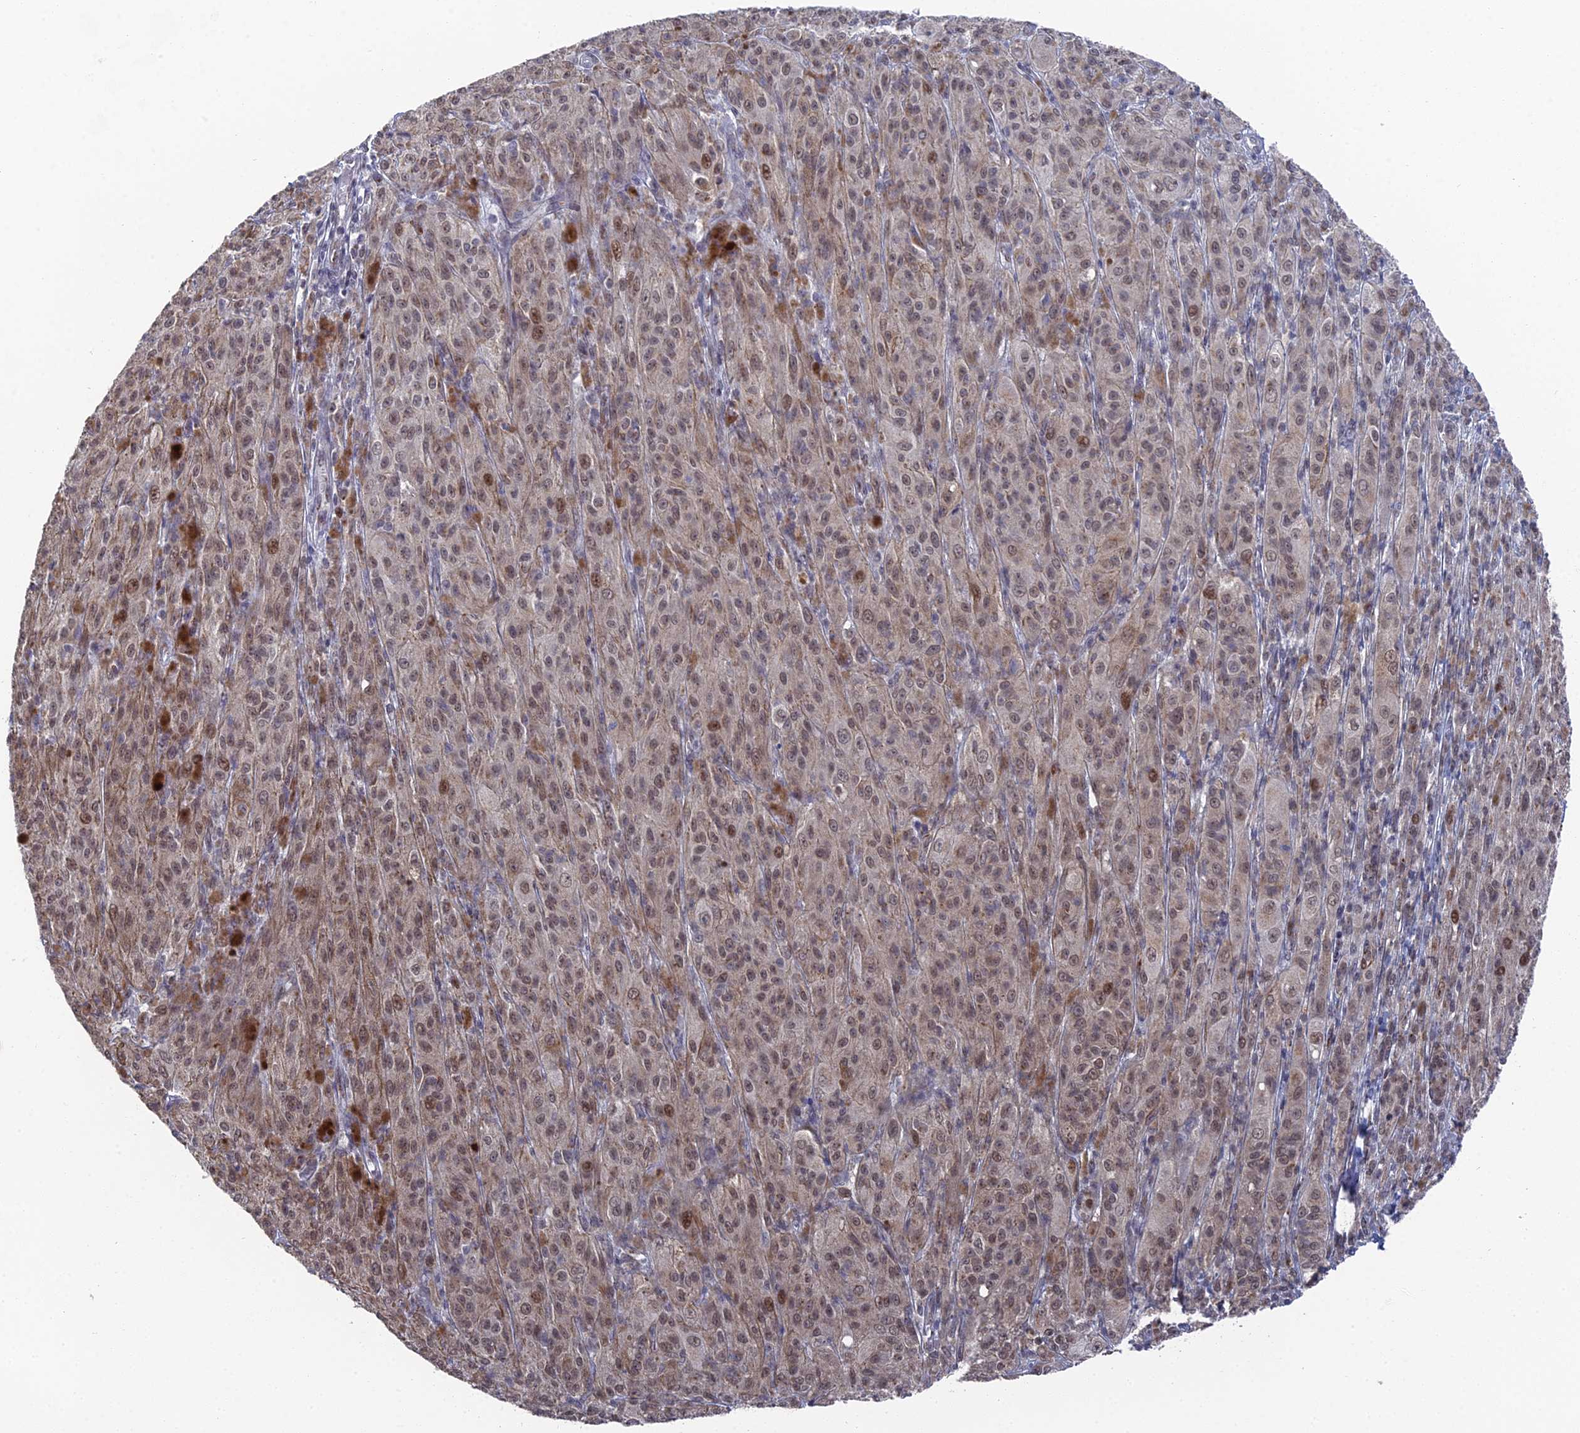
{"staining": {"intensity": "weak", "quantity": ">75%", "location": "nuclear"}, "tissue": "melanoma", "cell_type": "Tumor cells", "image_type": "cancer", "snomed": [{"axis": "morphology", "description": "Malignant melanoma, NOS"}, {"axis": "topography", "description": "Skin"}], "caption": "Tumor cells reveal low levels of weak nuclear expression in approximately >75% of cells in malignant melanoma.", "gene": "FHIP2A", "patient": {"sex": "female", "age": 52}}